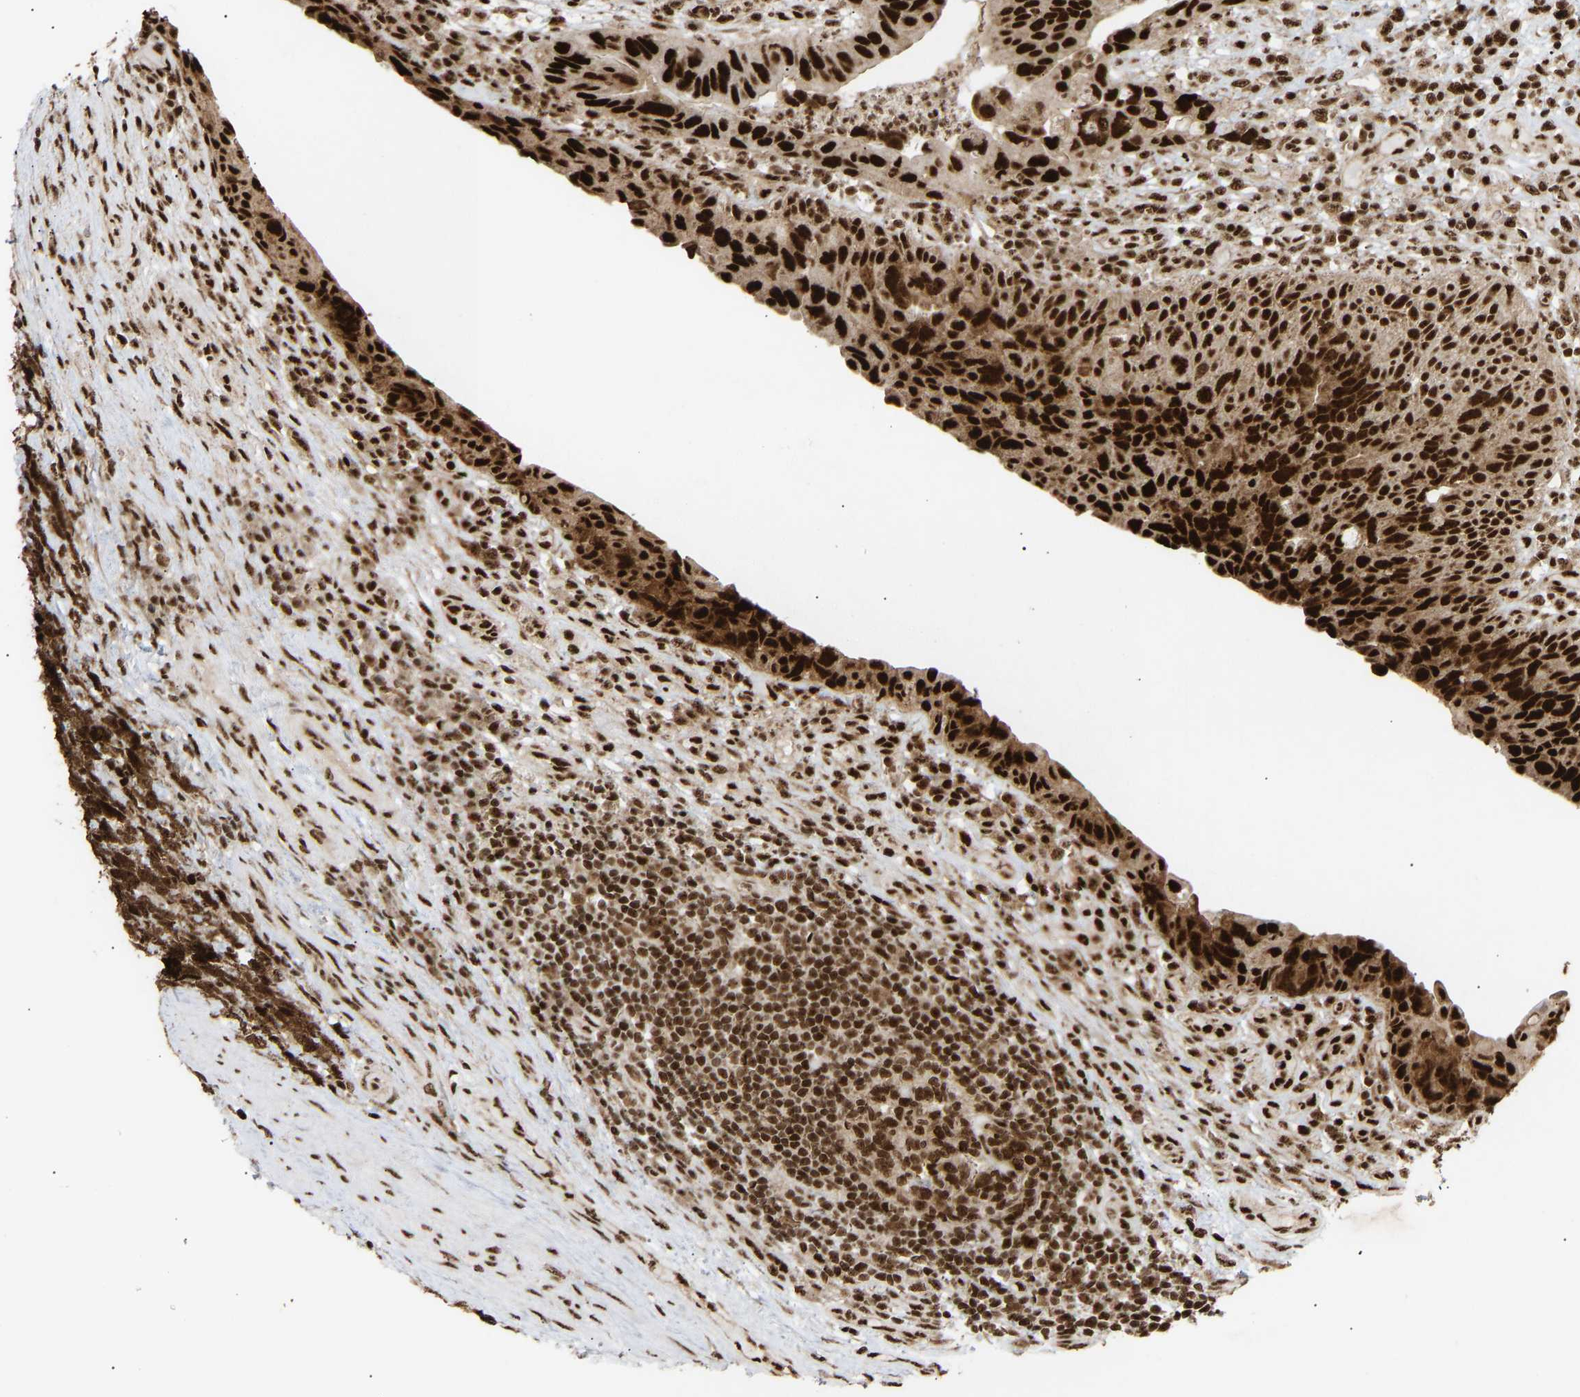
{"staining": {"intensity": "strong", "quantity": ">75%", "location": "nuclear"}, "tissue": "urothelial cancer", "cell_type": "Tumor cells", "image_type": "cancer", "snomed": [{"axis": "morphology", "description": "Urothelial carcinoma, High grade"}, {"axis": "topography", "description": "Urinary bladder"}], "caption": "Human urothelial cancer stained with a protein marker displays strong staining in tumor cells.", "gene": "ALYREF", "patient": {"sex": "female", "age": 82}}